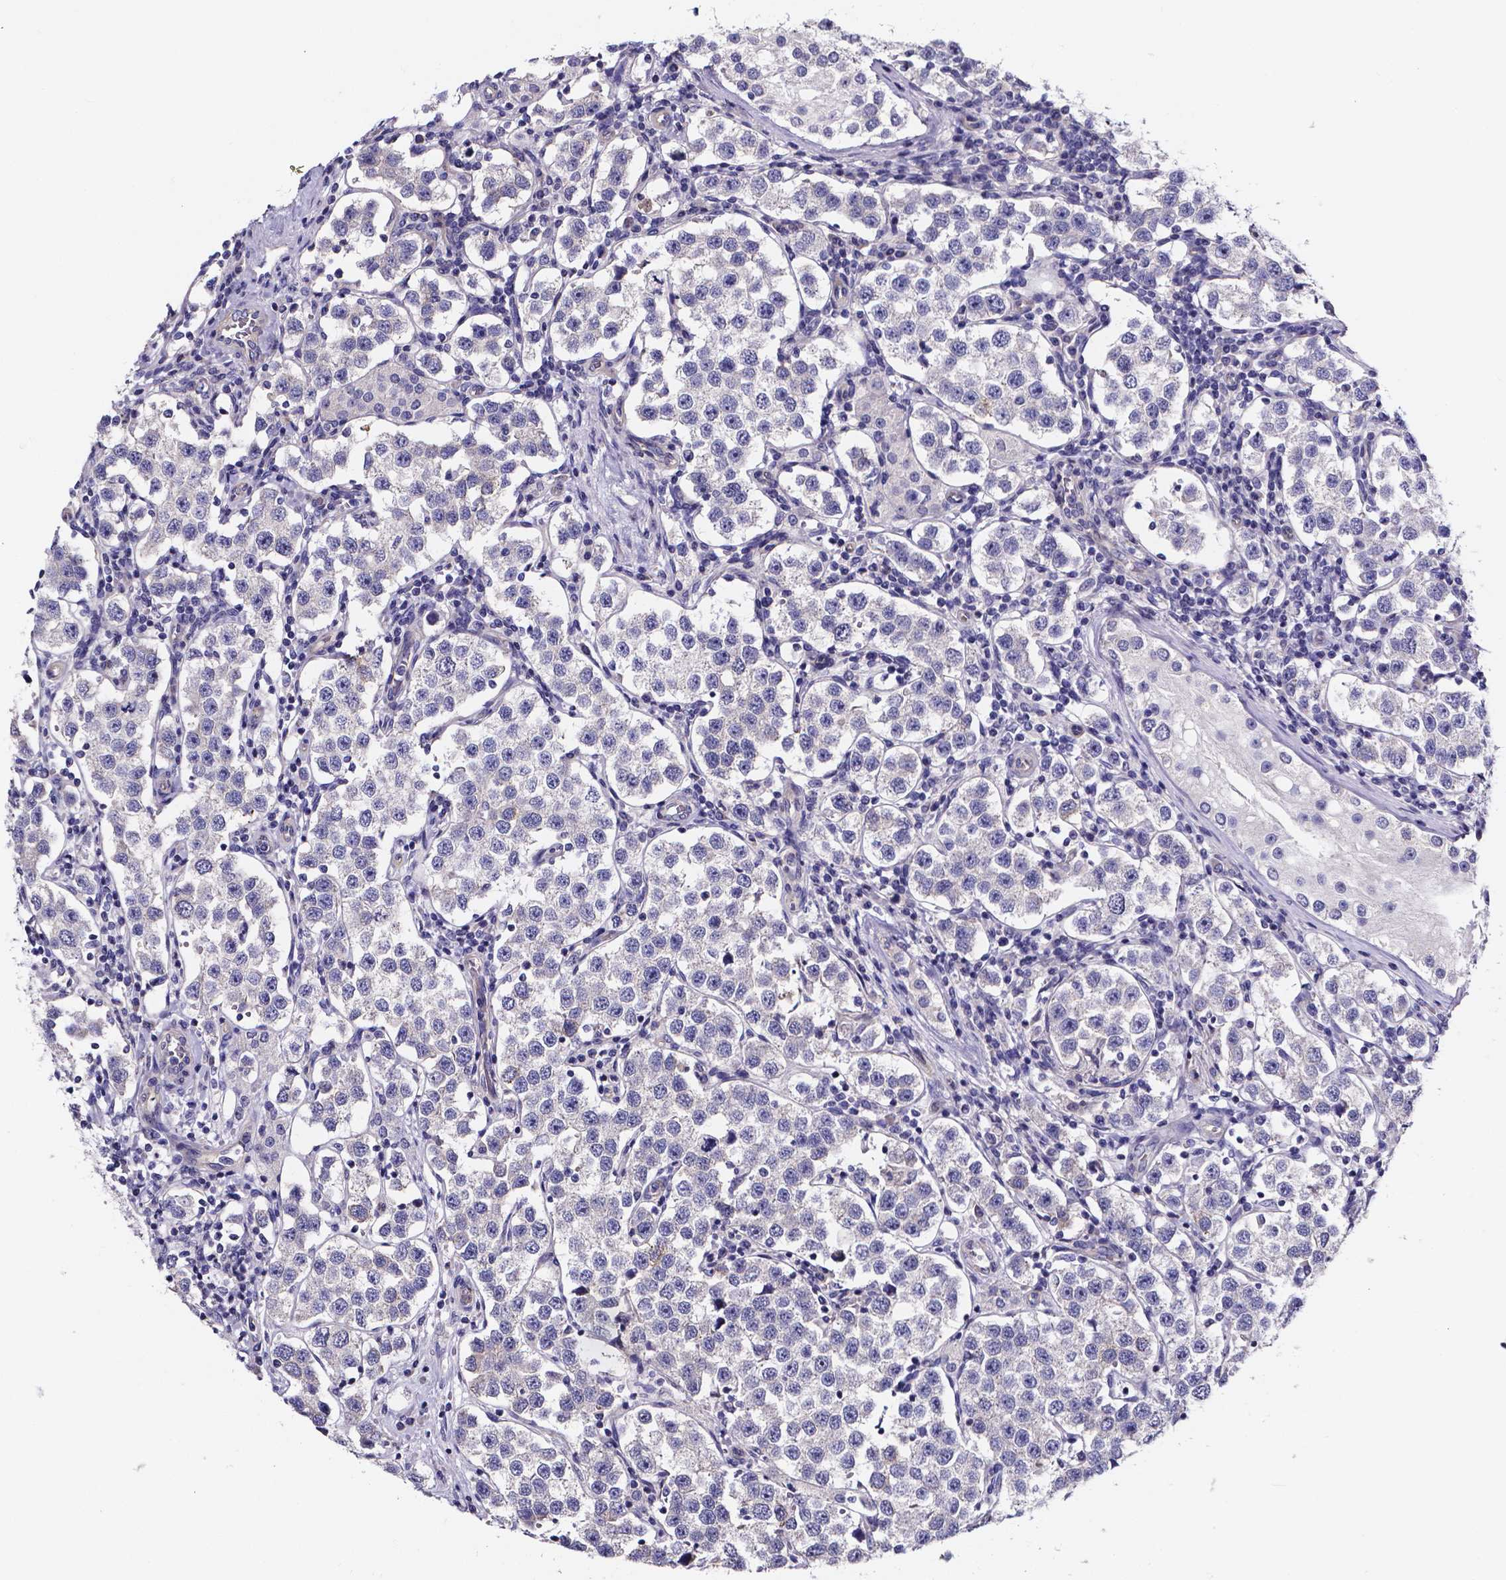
{"staining": {"intensity": "negative", "quantity": "none", "location": "none"}, "tissue": "testis cancer", "cell_type": "Tumor cells", "image_type": "cancer", "snomed": [{"axis": "morphology", "description": "Seminoma, NOS"}, {"axis": "topography", "description": "Testis"}], "caption": "Immunohistochemistry of testis cancer demonstrates no staining in tumor cells.", "gene": "CACNG8", "patient": {"sex": "male", "age": 37}}